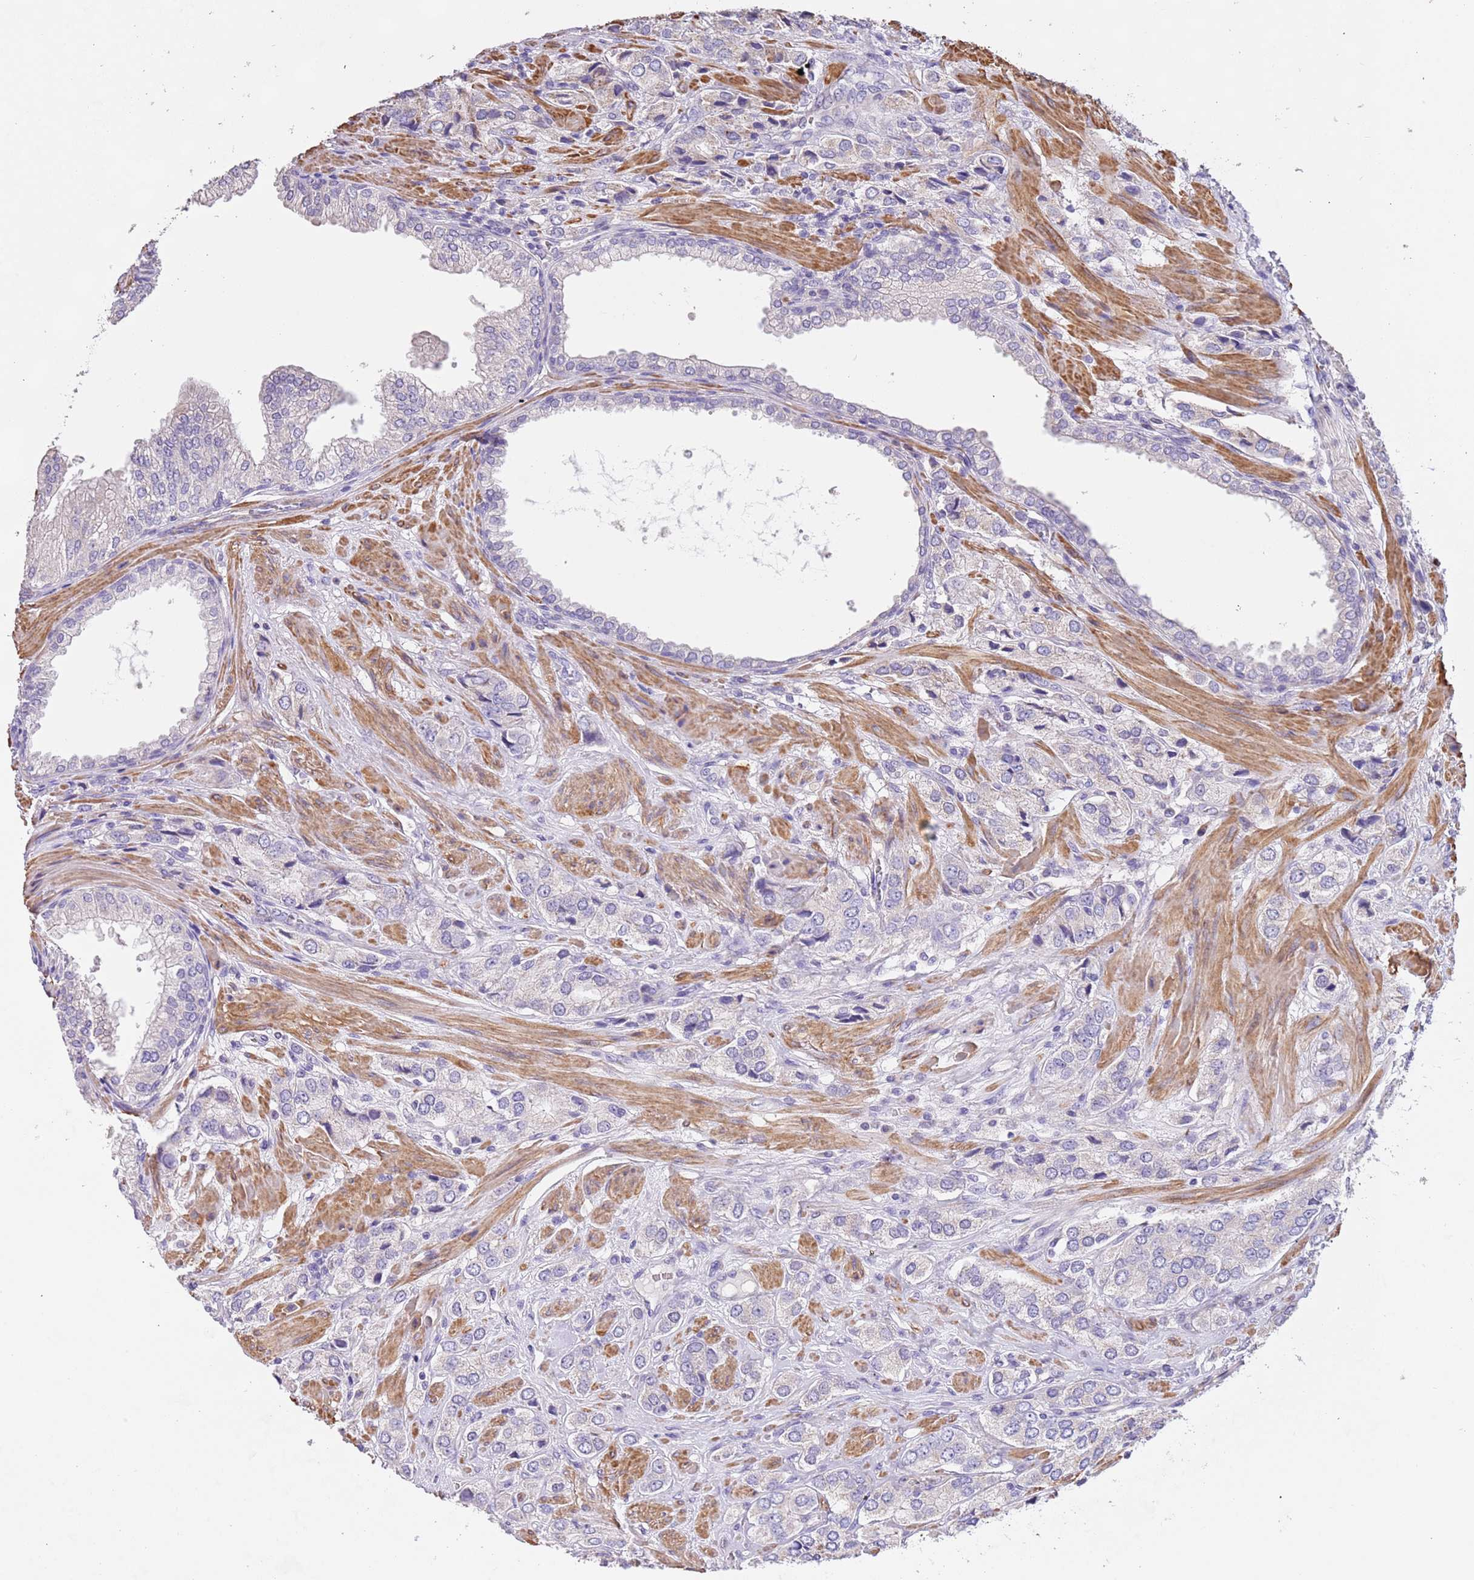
{"staining": {"intensity": "negative", "quantity": "none", "location": "none"}, "tissue": "prostate cancer", "cell_type": "Tumor cells", "image_type": "cancer", "snomed": [{"axis": "morphology", "description": "Adenocarcinoma, High grade"}, {"axis": "topography", "description": "Prostate and seminal vesicle, NOS"}], "caption": "Immunohistochemical staining of prostate cancer reveals no significant staining in tumor cells. (Stains: DAB (3,3'-diaminobenzidine) immunohistochemistry with hematoxylin counter stain, Microscopy: brightfield microscopy at high magnification).", "gene": "PIGA", "patient": {"sex": "male", "age": 64}}